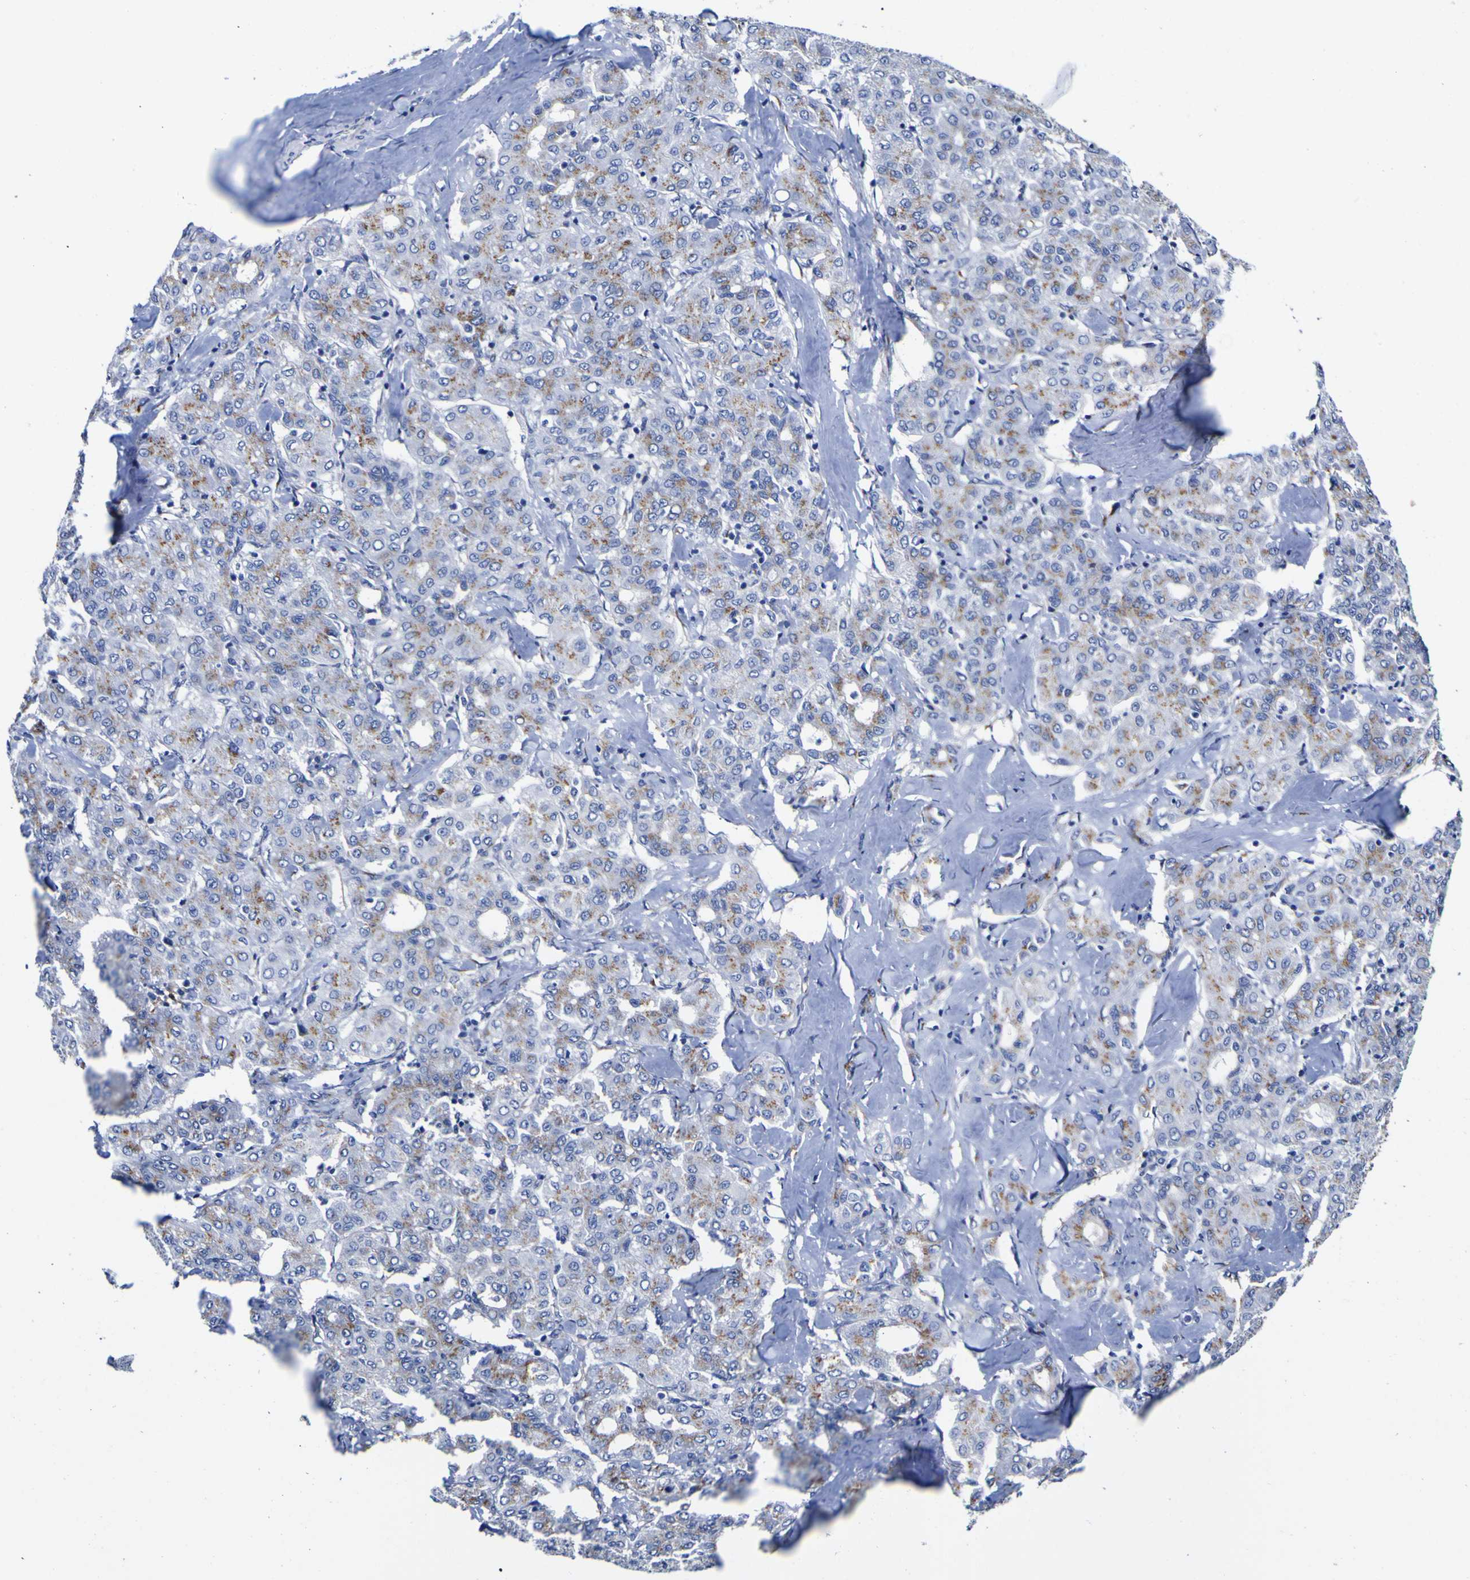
{"staining": {"intensity": "weak", "quantity": "25%-75%", "location": "cytoplasmic/membranous"}, "tissue": "liver cancer", "cell_type": "Tumor cells", "image_type": "cancer", "snomed": [{"axis": "morphology", "description": "Carcinoma, Hepatocellular, NOS"}, {"axis": "topography", "description": "Liver"}], "caption": "Immunohistochemical staining of liver cancer displays low levels of weak cytoplasmic/membranous protein expression in approximately 25%-75% of tumor cells.", "gene": "GOLM1", "patient": {"sex": "male", "age": 65}}